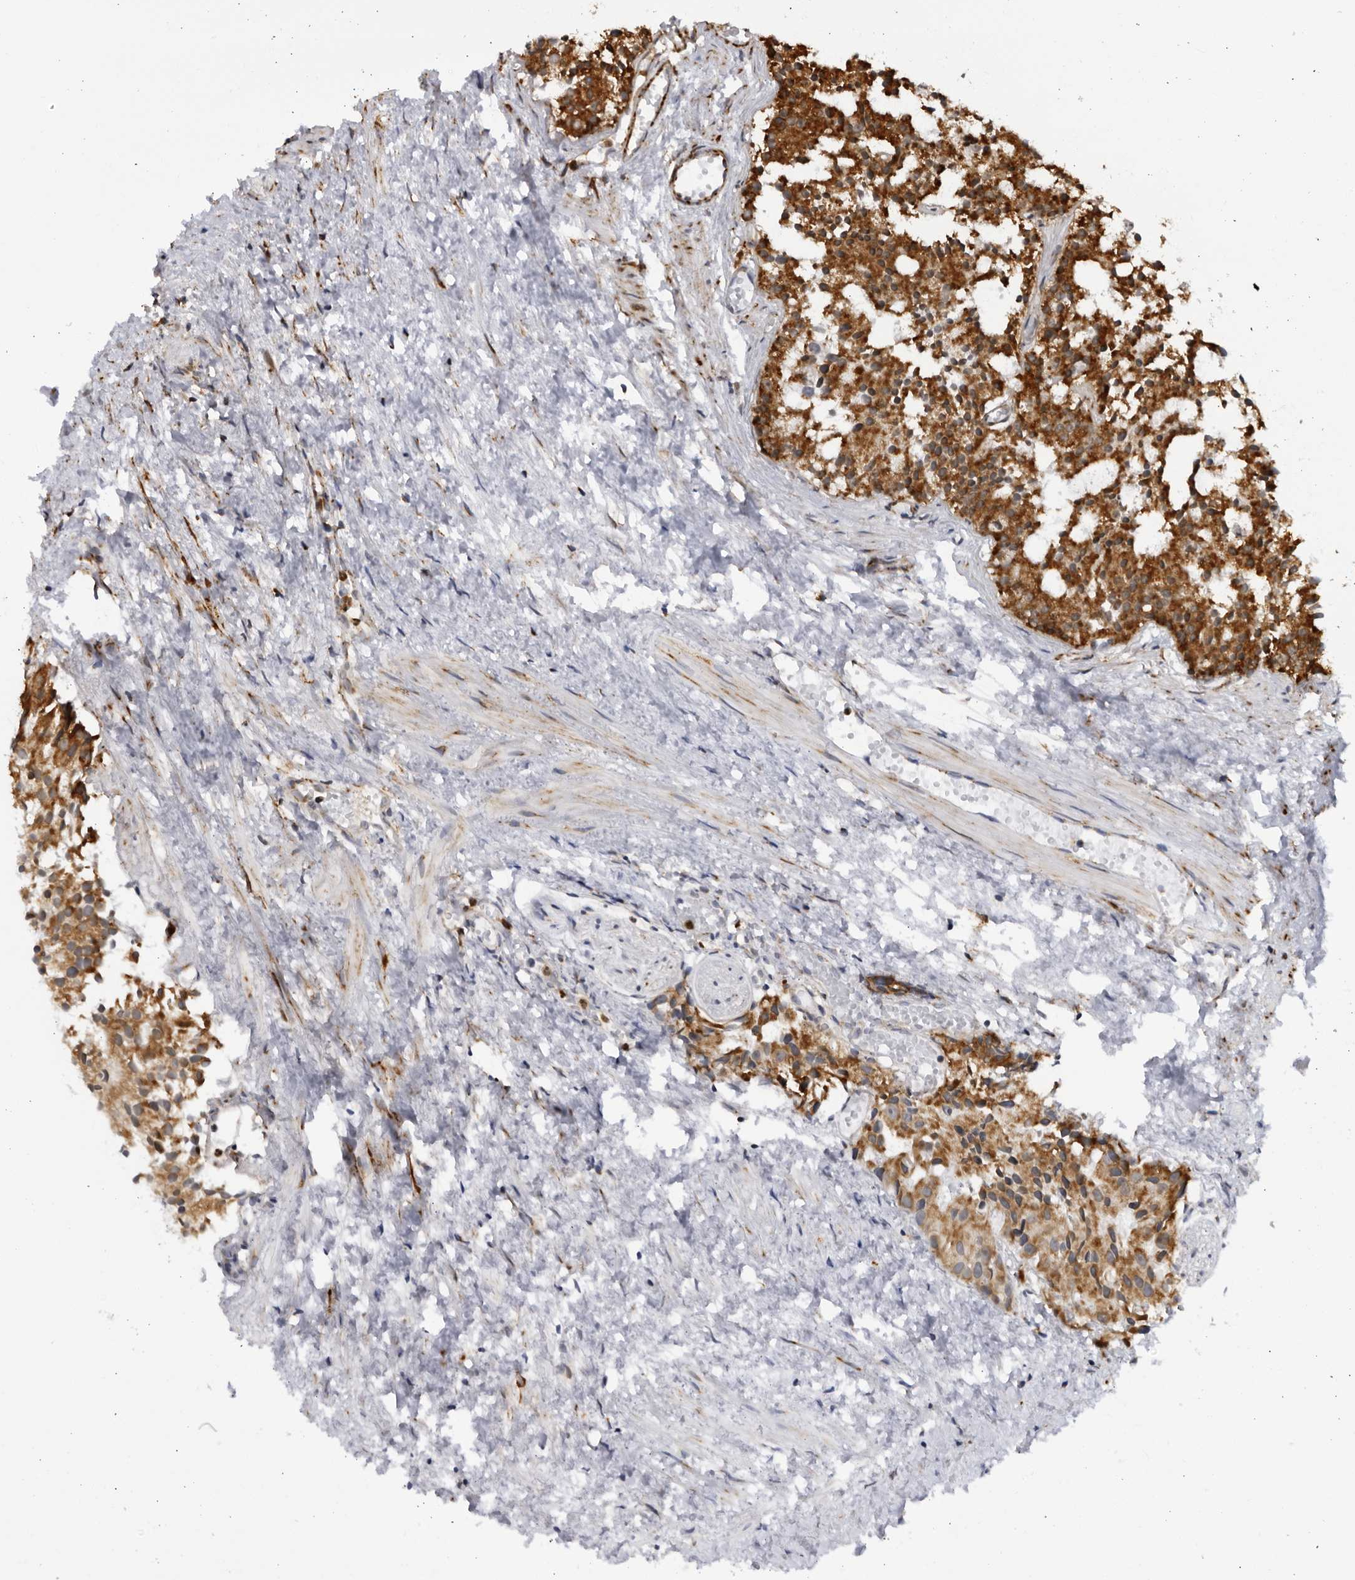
{"staining": {"intensity": "strong", "quantity": ">75%", "location": "cytoplasmic/membranous"}, "tissue": "prostate cancer", "cell_type": "Tumor cells", "image_type": "cancer", "snomed": [{"axis": "morphology", "description": "Adenocarcinoma, Low grade"}, {"axis": "topography", "description": "Prostate"}], "caption": "The photomicrograph reveals staining of prostate cancer, revealing strong cytoplasmic/membranous protein staining (brown color) within tumor cells. (DAB (3,3'-diaminobenzidine) IHC with brightfield microscopy, high magnification).", "gene": "RBM34", "patient": {"sex": "male", "age": 88}}